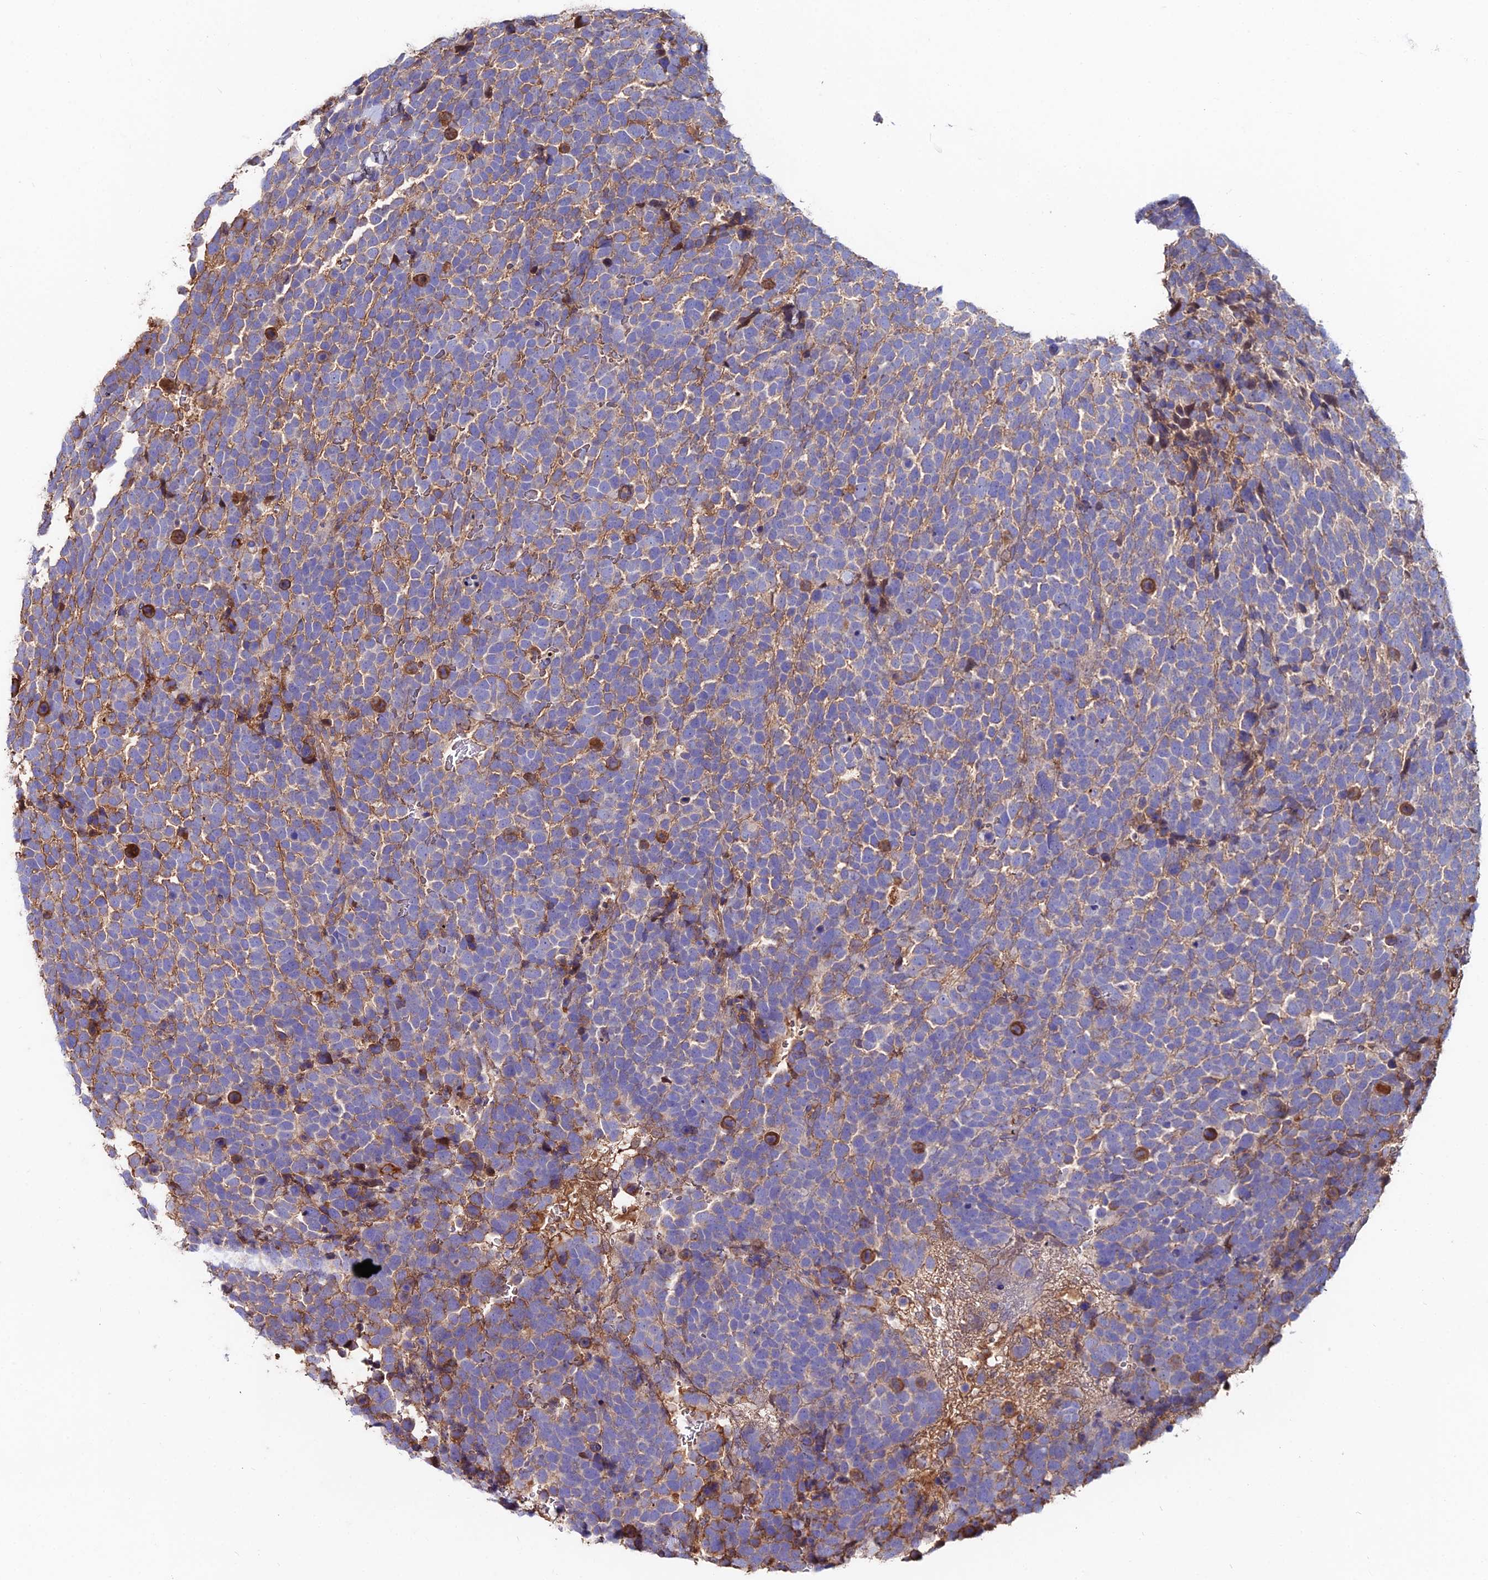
{"staining": {"intensity": "weak", "quantity": "25%-75%", "location": "cytoplasmic/membranous"}, "tissue": "urothelial cancer", "cell_type": "Tumor cells", "image_type": "cancer", "snomed": [{"axis": "morphology", "description": "Urothelial carcinoma, High grade"}, {"axis": "topography", "description": "Urinary bladder"}], "caption": "Urothelial cancer stained for a protein shows weak cytoplasmic/membranous positivity in tumor cells.", "gene": "SLC25A16", "patient": {"sex": "female", "age": 82}}